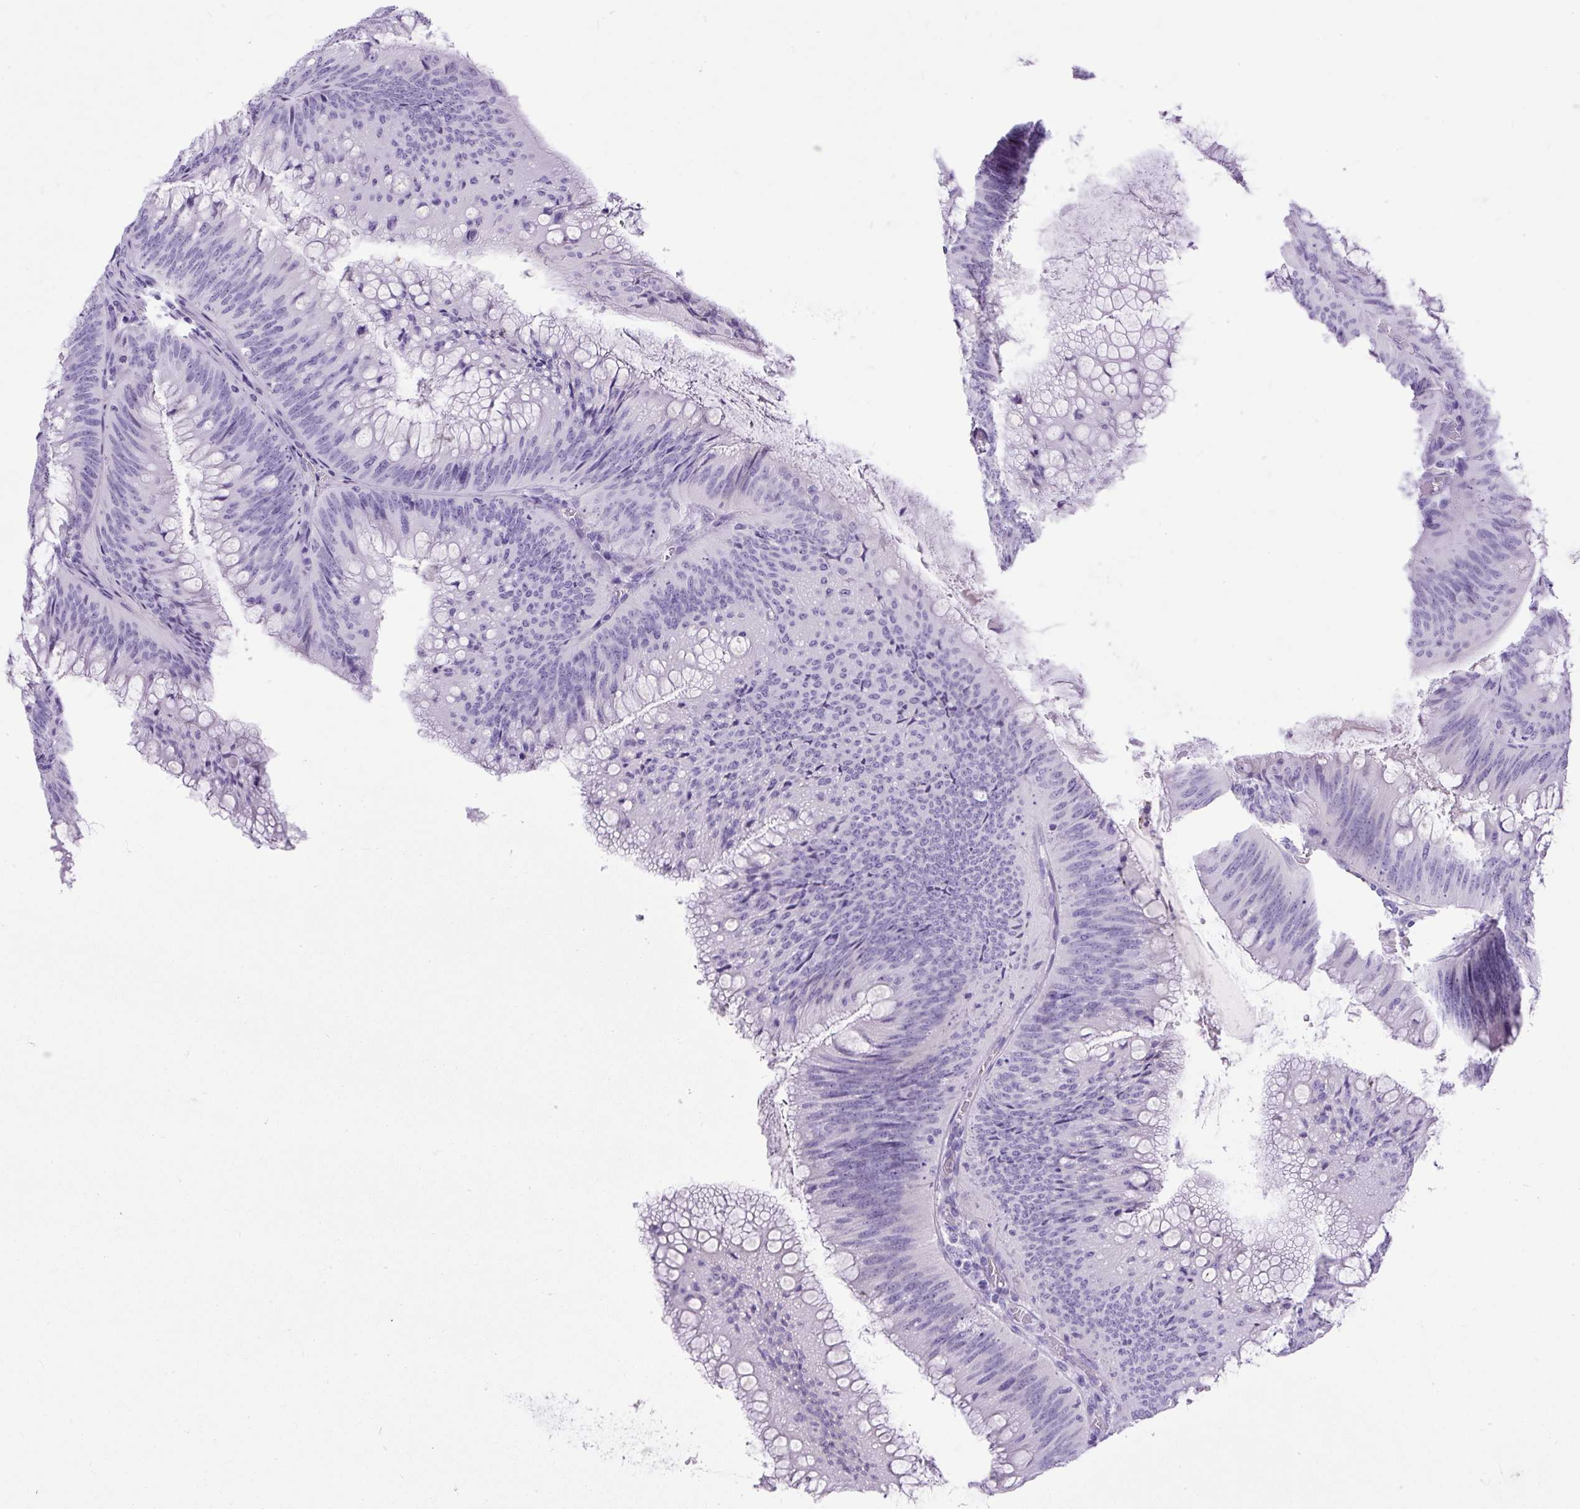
{"staining": {"intensity": "negative", "quantity": "none", "location": "none"}, "tissue": "colorectal cancer", "cell_type": "Tumor cells", "image_type": "cancer", "snomed": [{"axis": "morphology", "description": "Adenocarcinoma, NOS"}, {"axis": "topography", "description": "Rectum"}], "caption": "A high-resolution histopathology image shows IHC staining of adenocarcinoma (colorectal), which exhibits no significant staining in tumor cells. (DAB (3,3'-diaminobenzidine) immunohistochemistry (IHC) with hematoxylin counter stain).", "gene": "UPP1", "patient": {"sex": "female", "age": 72}}